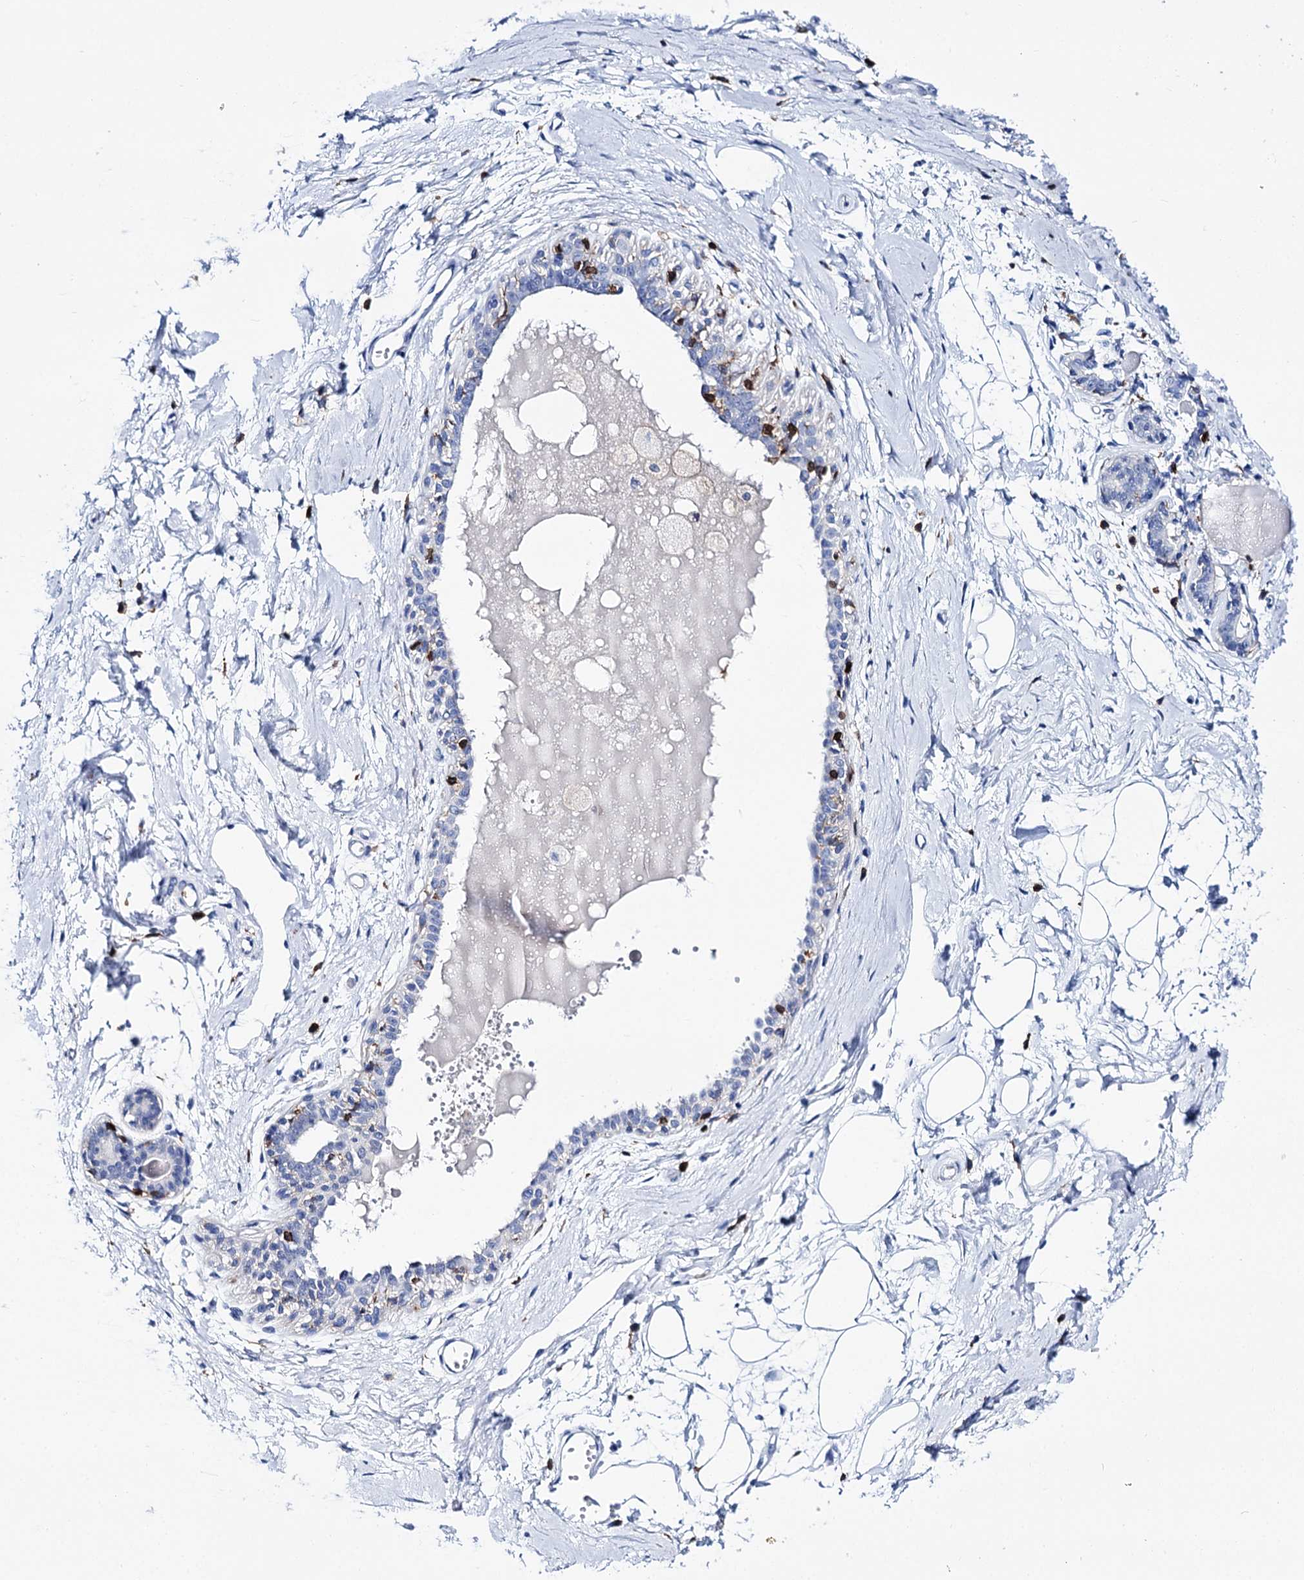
{"staining": {"intensity": "negative", "quantity": "none", "location": "none"}, "tissue": "breast", "cell_type": "Adipocytes", "image_type": "normal", "snomed": [{"axis": "morphology", "description": "Normal tissue, NOS"}, {"axis": "topography", "description": "Breast"}], "caption": "An immunohistochemistry (IHC) histopathology image of normal breast is shown. There is no staining in adipocytes of breast. Brightfield microscopy of immunohistochemistry (IHC) stained with DAB (brown) and hematoxylin (blue), captured at high magnification.", "gene": "DEF6", "patient": {"sex": "female", "age": 45}}